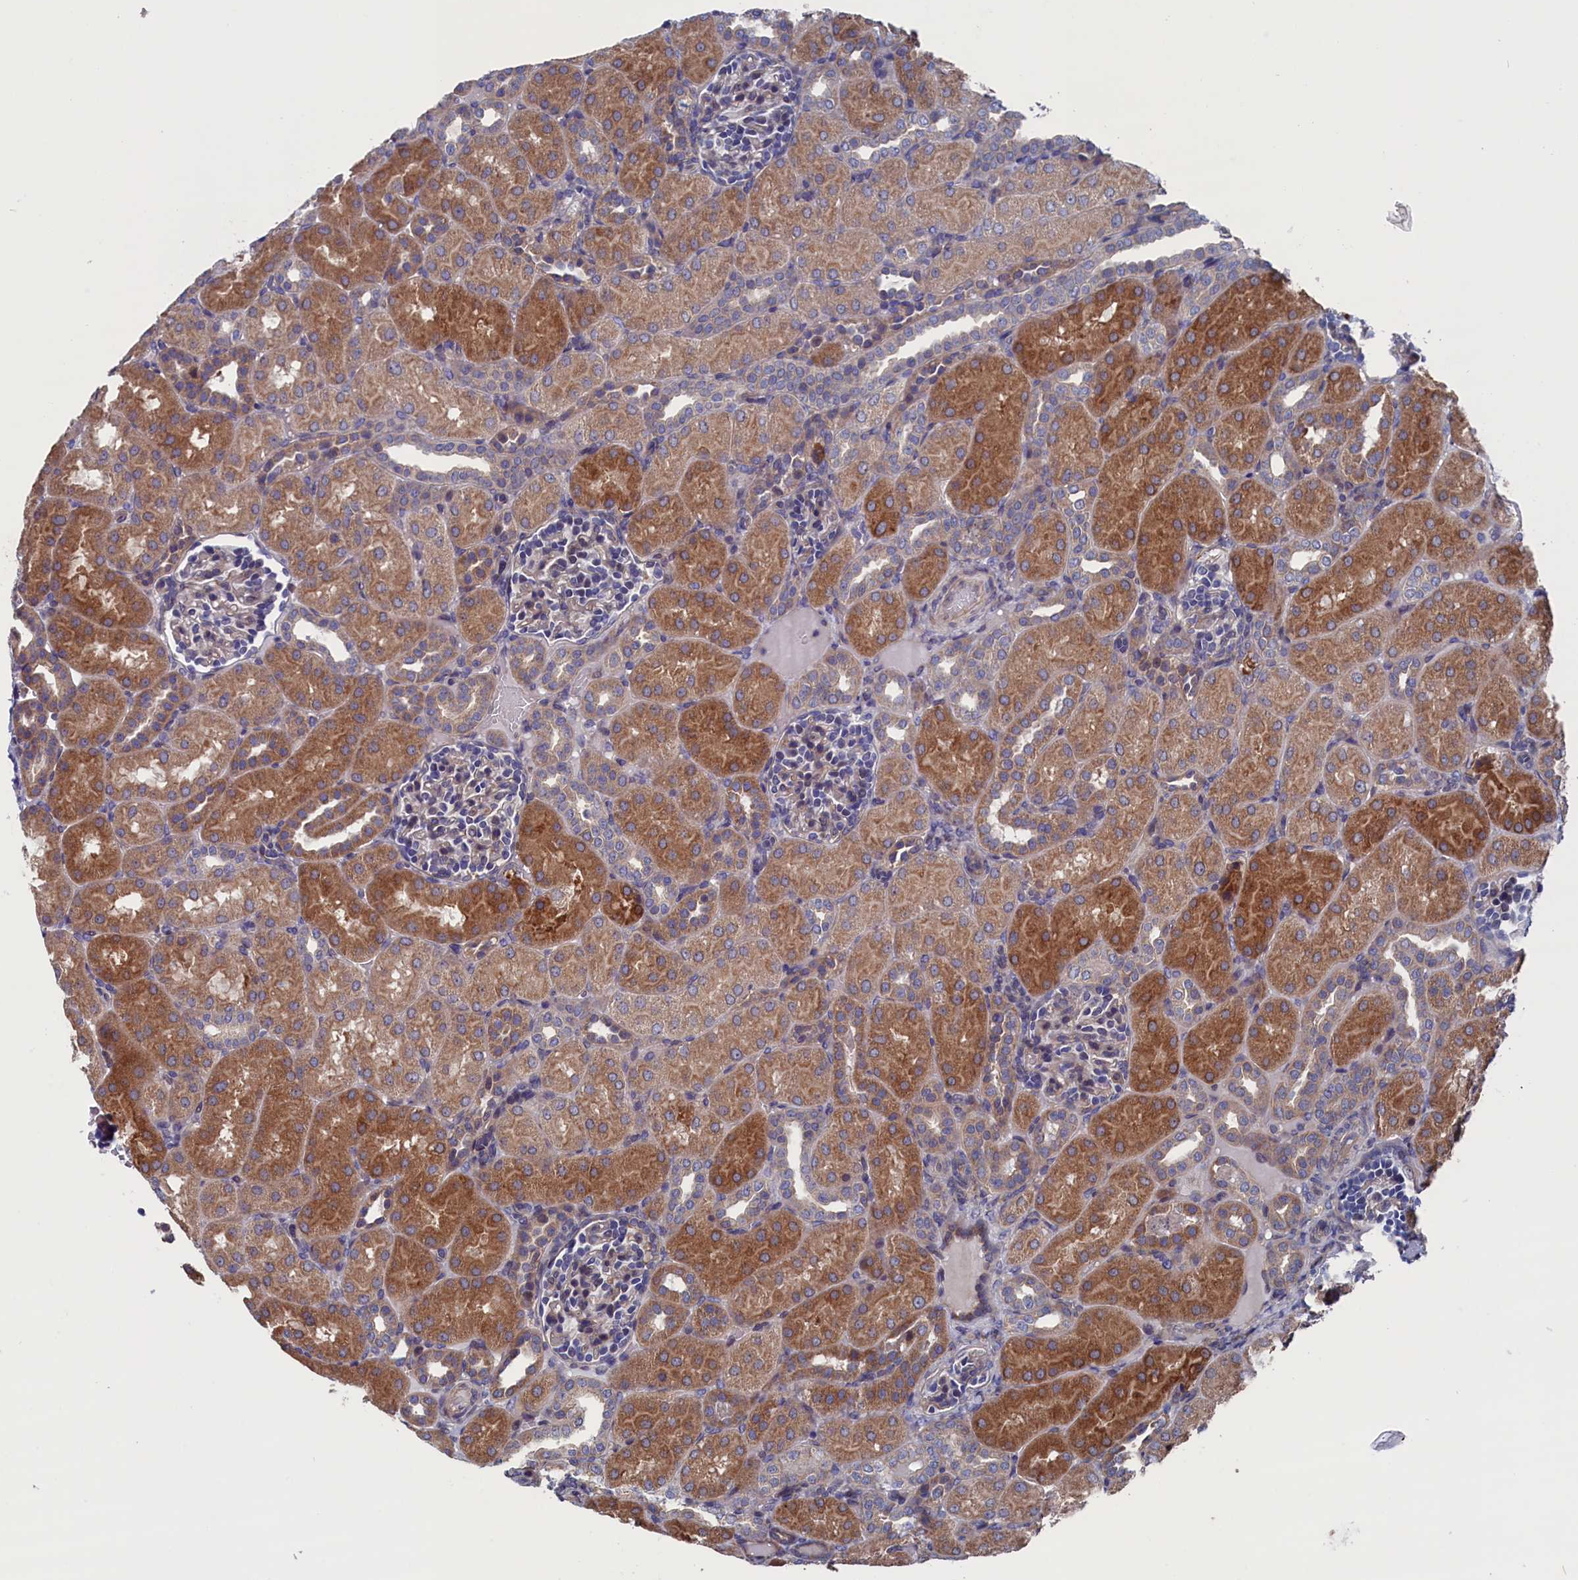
{"staining": {"intensity": "negative", "quantity": "none", "location": "none"}, "tissue": "kidney", "cell_type": "Cells in glomeruli", "image_type": "normal", "snomed": [{"axis": "morphology", "description": "Normal tissue, NOS"}, {"axis": "topography", "description": "Kidney"}], "caption": "Human kidney stained for a protein using immunohistochemistry (IHC) demonstrates no expression in cells in glomeruli.", "gene": "SPATA13", "patient": {"sex": "male", "age": 1}}